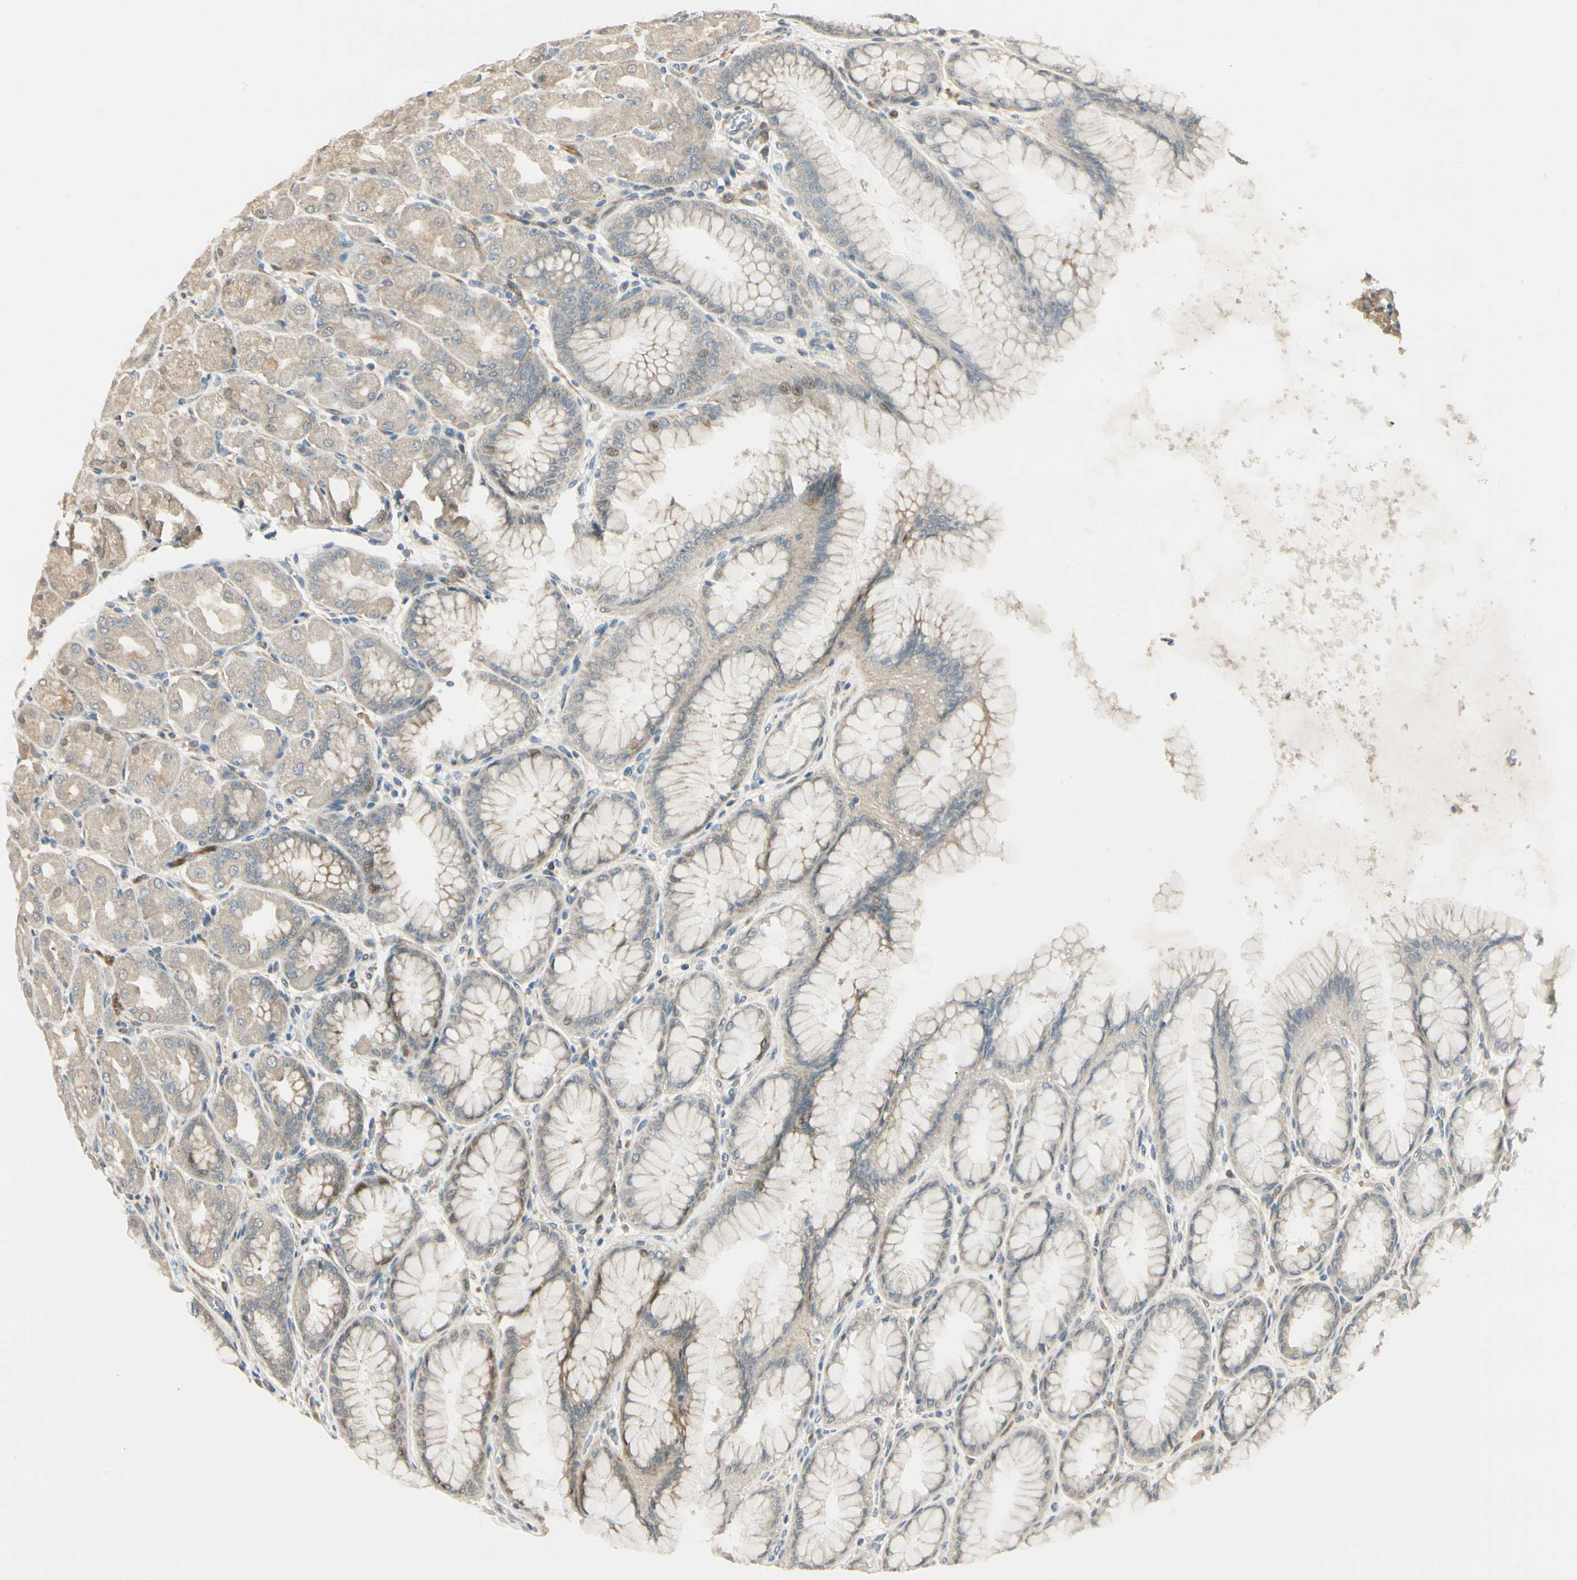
{"staining": {"intensity": "moderate", "quantity": ">75%", "location": "cytoplasmic/membranous"}, "tissue": "stomach", "cell_type": "Glandular cells", "image_type": "normal", "snomed": [{"axis": "morphology", "description": "Normal tissue, NOS"}, {"axis": "topography", "description": "Stomach, upper"}], "caption": "Immunohistochemistry (IHC) of normal human stomach demonstrates medium levels of moderate cytoplasmic/membranous staining in approximately >75% of glandular cells.", "gene": "P4HA3", "patient": {"sex": "female", "age": 56}}